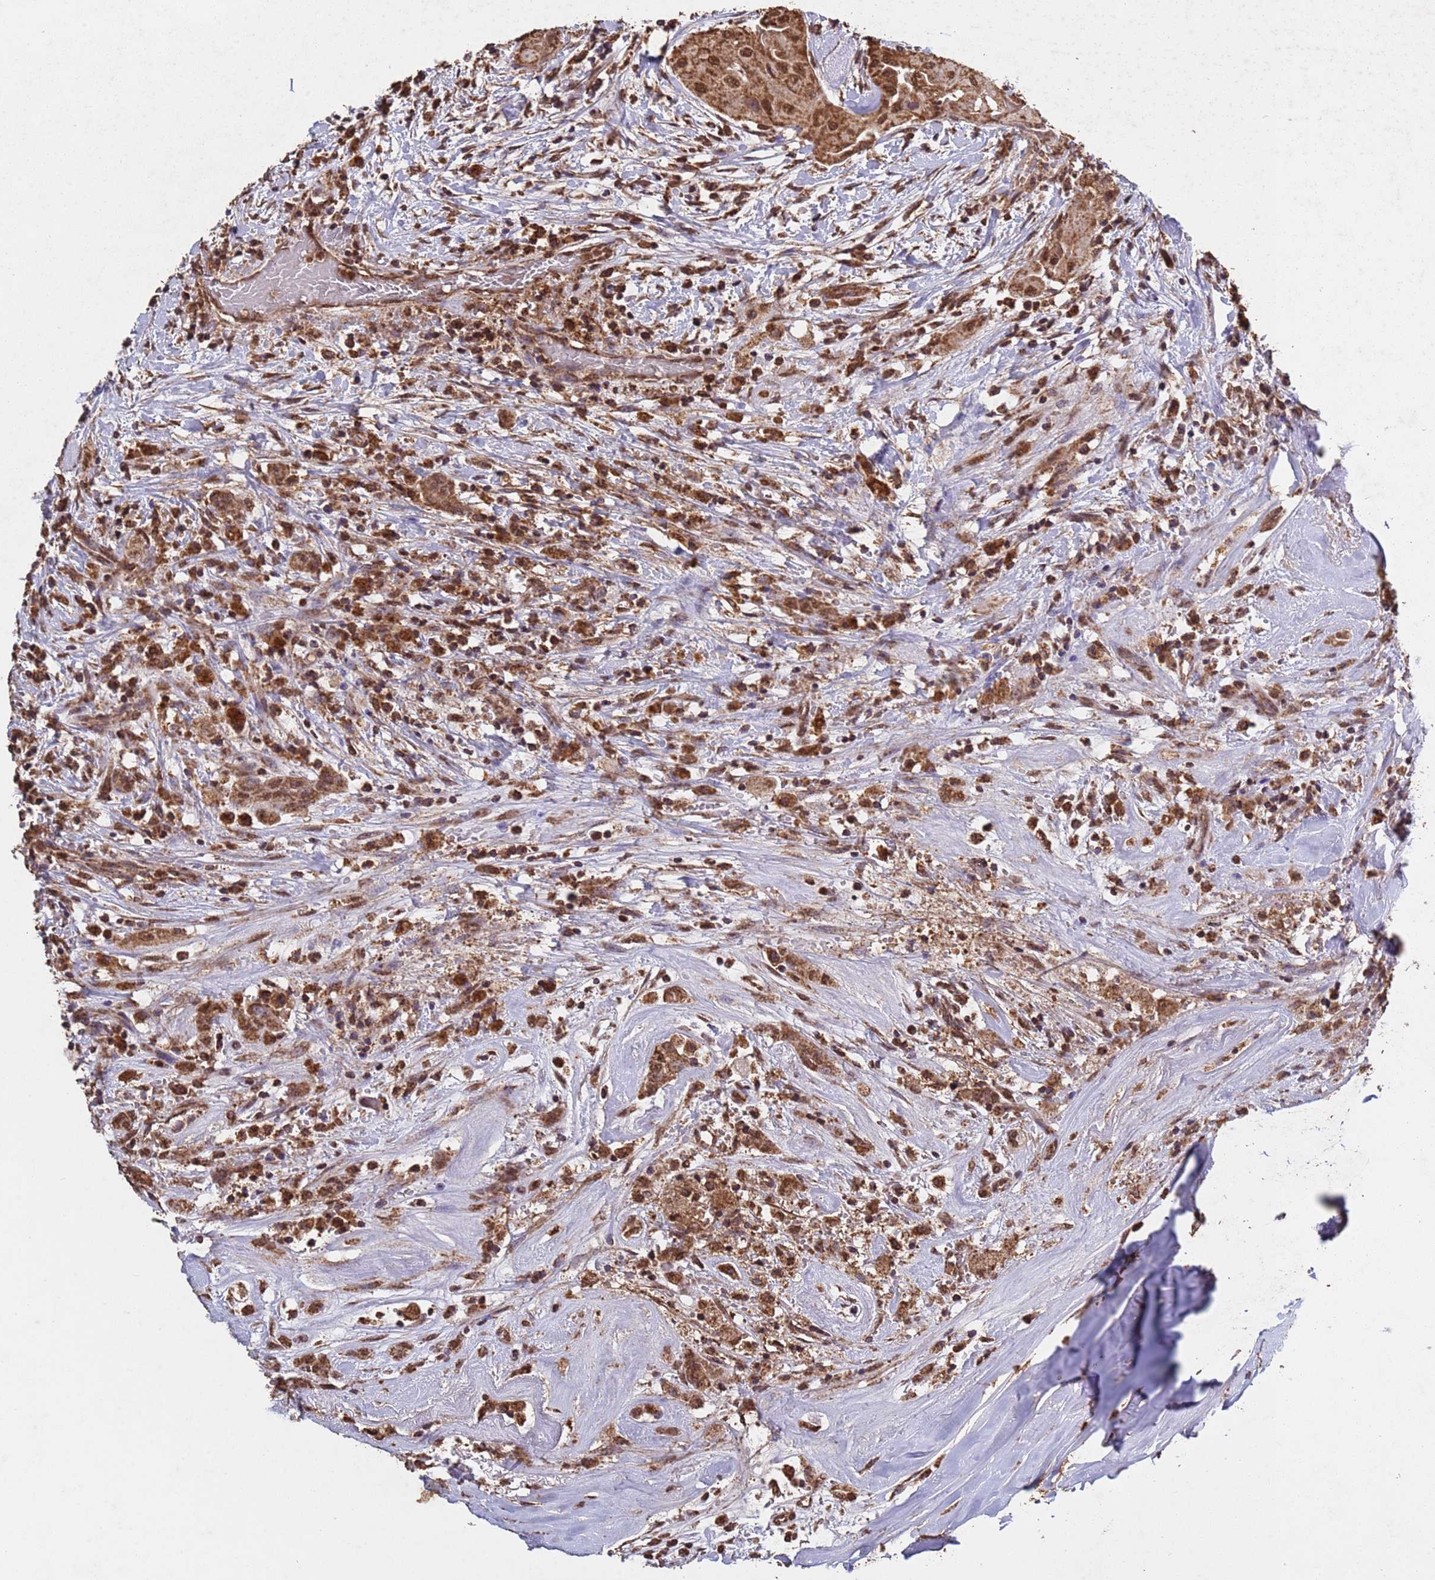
{"staining": {"intensity": "moderate", "quantity": ">75%", "location": "cytoplasmic/membranous,nuclear"}, "tissue": "thyroid cancer", "cell_type": "Tumor cells", "image_type": "cancer", "snomed": [{"axis": "morphology", "description": "Papillary adenocarcinoma, NOS"}, {"axis": "topography", "description": "Thyroid gland"}], "caption": "Thyroid cancer (papillary adenocarcinoma) stained with immunohistochemistry reveals moderate cytoplasmic/membranous and nuclear positivity in approximately >75% of tumor cells. The protein is shown in brown color, while the nuclei are stained blue.", "gene": "HDAC10", "patient": {"sex": "female", "age": 59}}